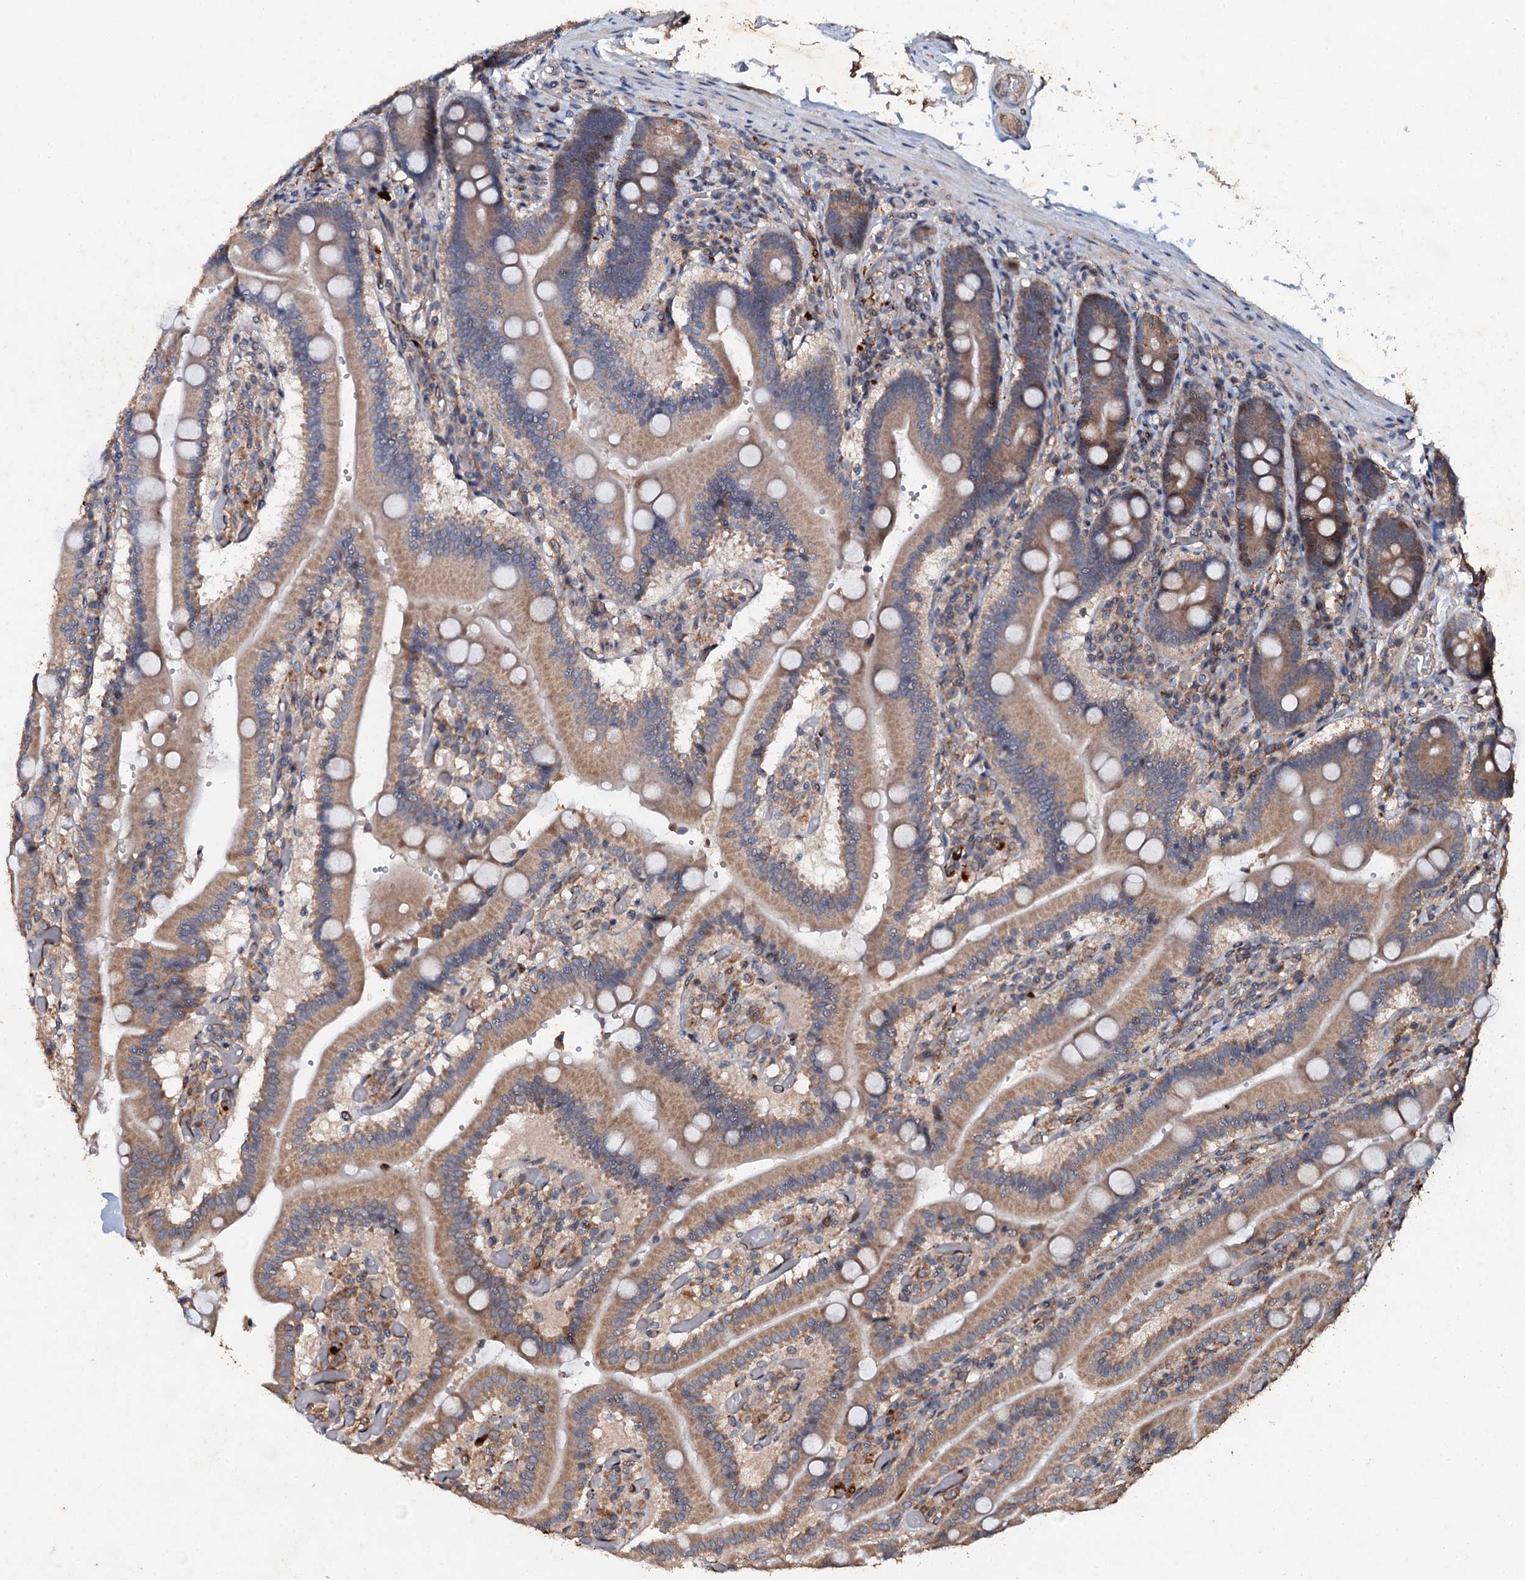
{"staining": {"intensity": "moderate", "quantity": ">75%", "location": "cytoplasmic/membranous"}, "tissue": "duodenum", "cell_type": "Glandular cells", "image_type": "normal", "snomed": [{"axis": "morphology", "description": "Normal tissue, NOS"}, {"axis": "topography", "description": "Duodenum"}], "caption": "Immunohistochemistry micrograph of benign human duodenum stained for a protein (brown), which reveals medium levels of moderate cytoplasmic/membranous expression in approximately >75% of glandular cells.", "gene": "ADAMTS10", "patient": {"sex": "female", "age": 62}}